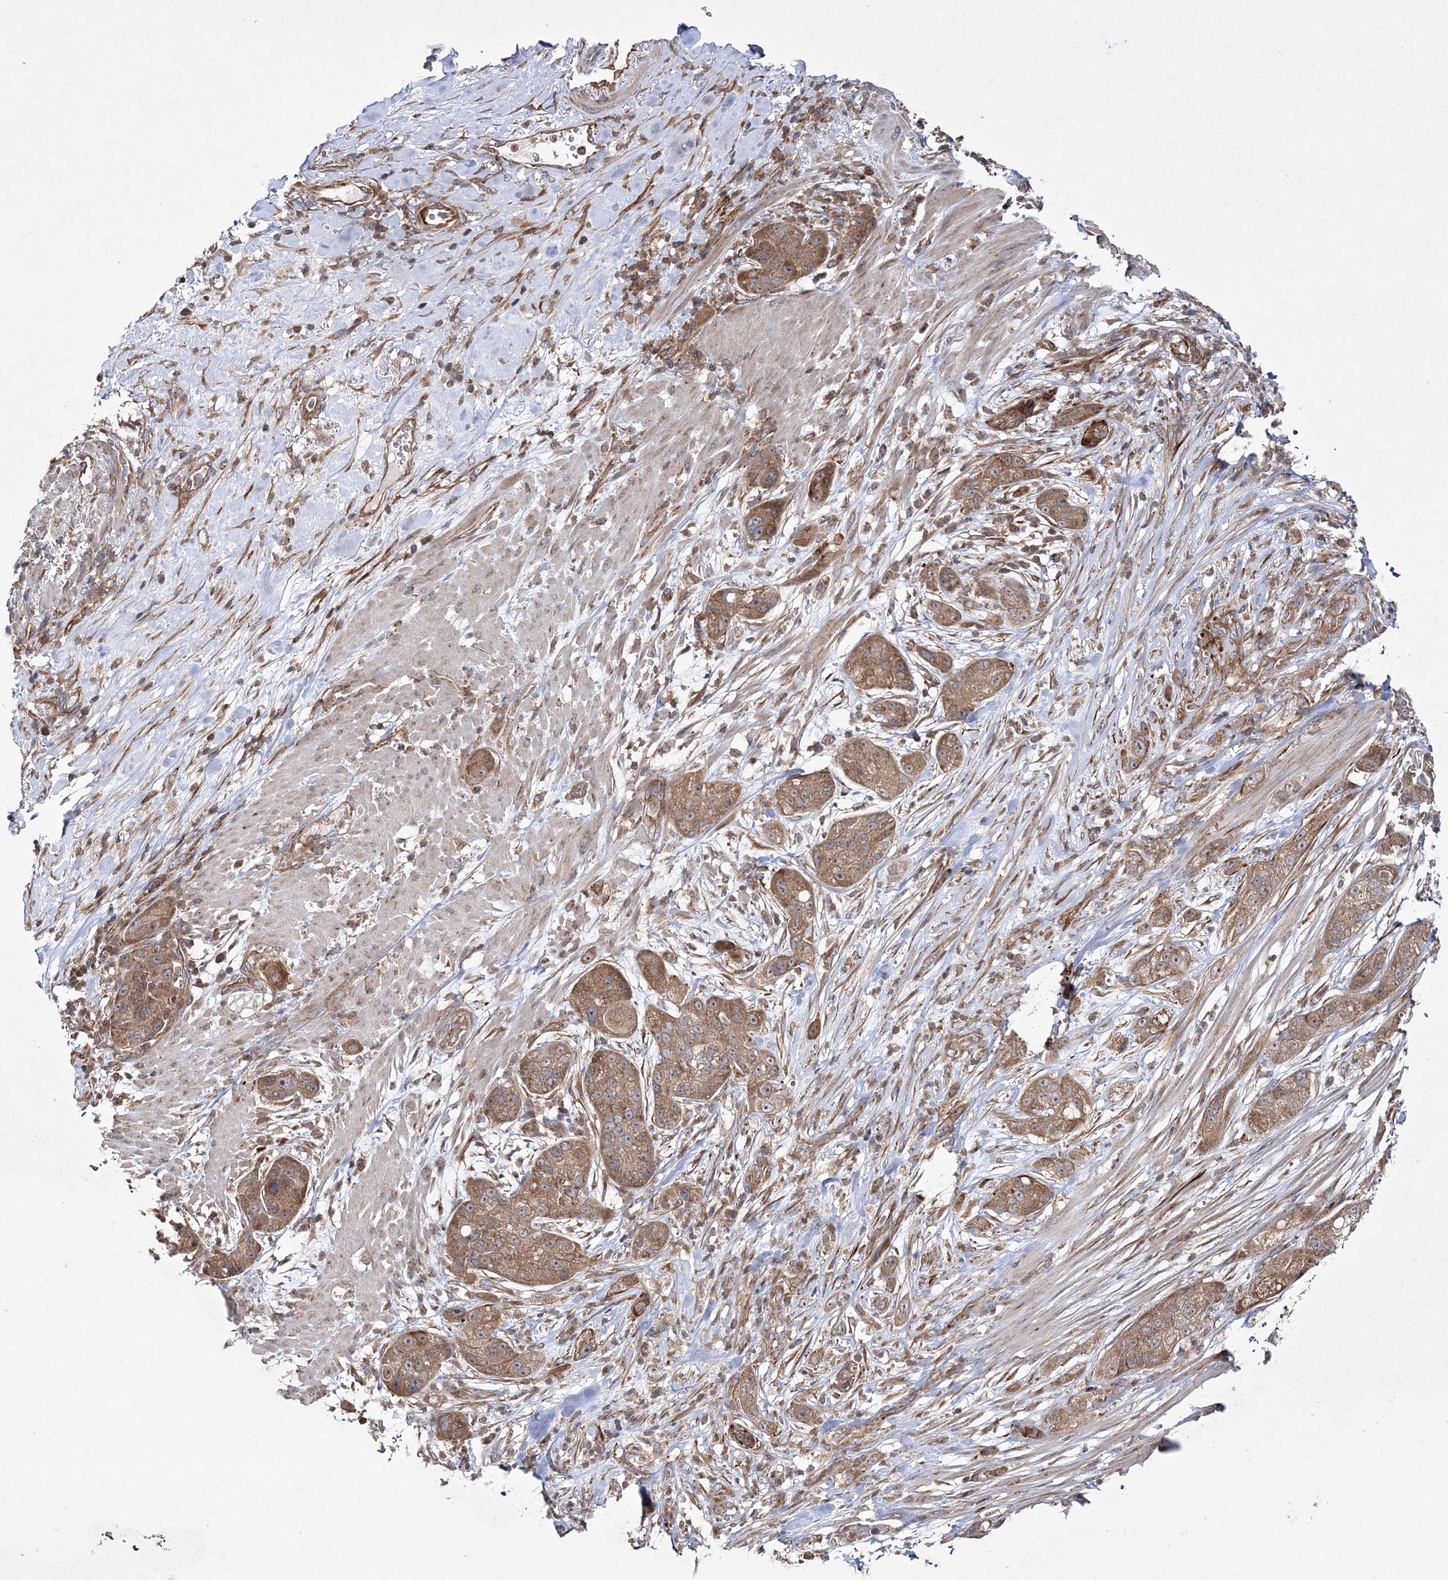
{"staining": {"intensity": "moderate", "quantity": ">75%", "location": "cytoplasmic/membranous"}, "tissue": "pancreatic cancer", "cell_type": "Tumor cells", "image_type": "cancer", "snomed": [{"axis": "morphology", "description": "Adenocarcinoma, NOS"}, {"axis": "topography", "description": "Pancreas"}], "caption": "The image displays a brown stain indicating the presence of a protein in the cytoplasmic/membranous of tumor cells in adenocarcinoma (pancreatic). The staining was performed using DAB (3,3'-diaminobenzidine) to visualize the protein expression in brown, while the nuclei were stained in blue with hematoxylin (Magnification: 20x).", "gene": "DNAJC13", "patient": {"sex": "female", "age": 78}}